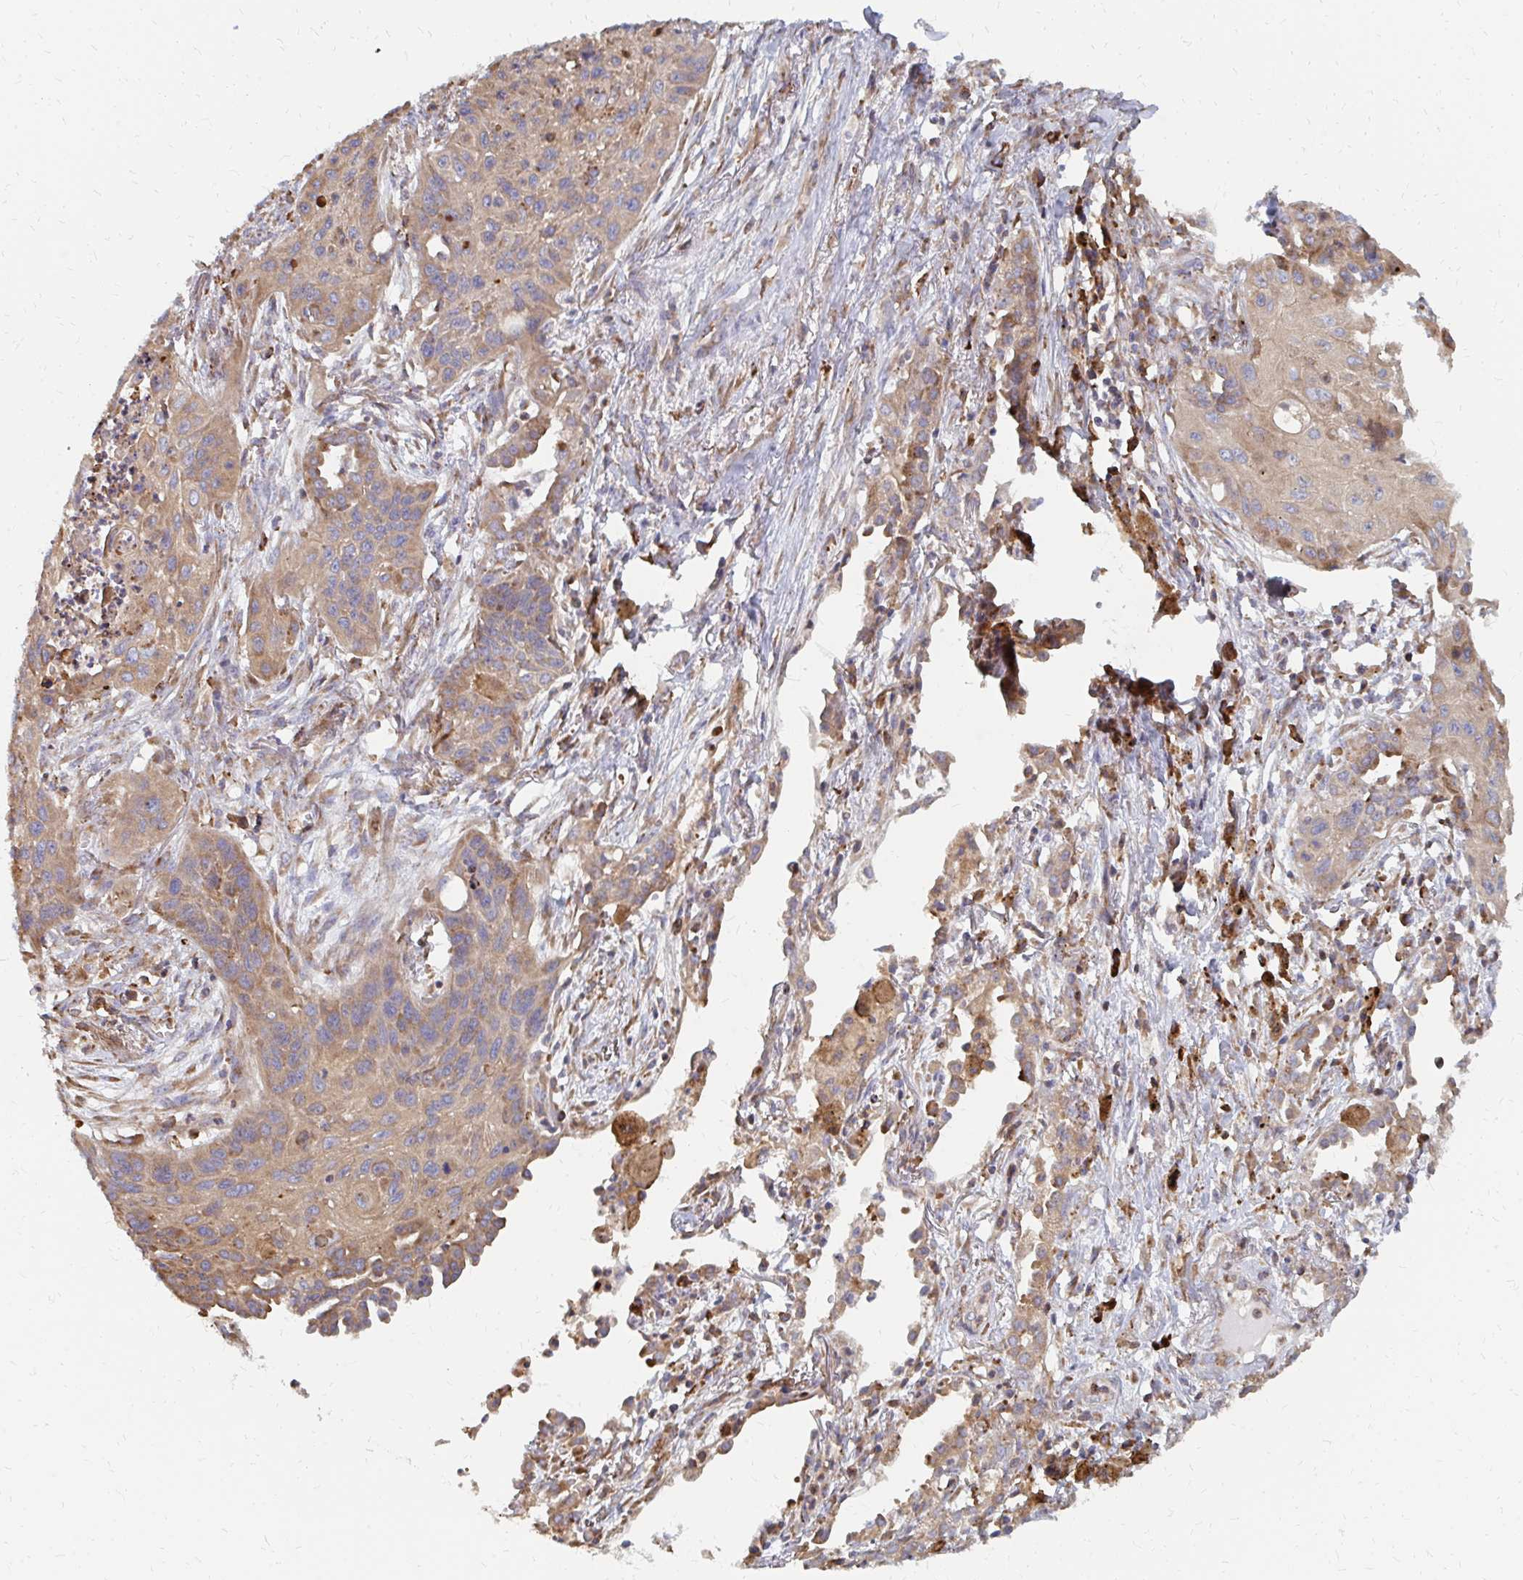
{"staining": {"intensity": "weak", "quantity": ">75%", "location": "cytoplasmic/membranous"}, "tissue": "lung cancer", "cell_type": "Tumor cells", "image_type": "cancer", "snomed": [{"axis": "morphology", "description": "Squamous cell carcinoma, NOS"}, {"axis": "topography", "description": "Lung"}], "caption": "Protein staining by immunohistochemistry (IHC) reveals weak cytoplasmic/membranous expression in about >75% of tumor cells in lung cancer (squamous cell carcinoma).", "gene": "PPP1R13L", "patient": {"sex": "male", "age": 71}}